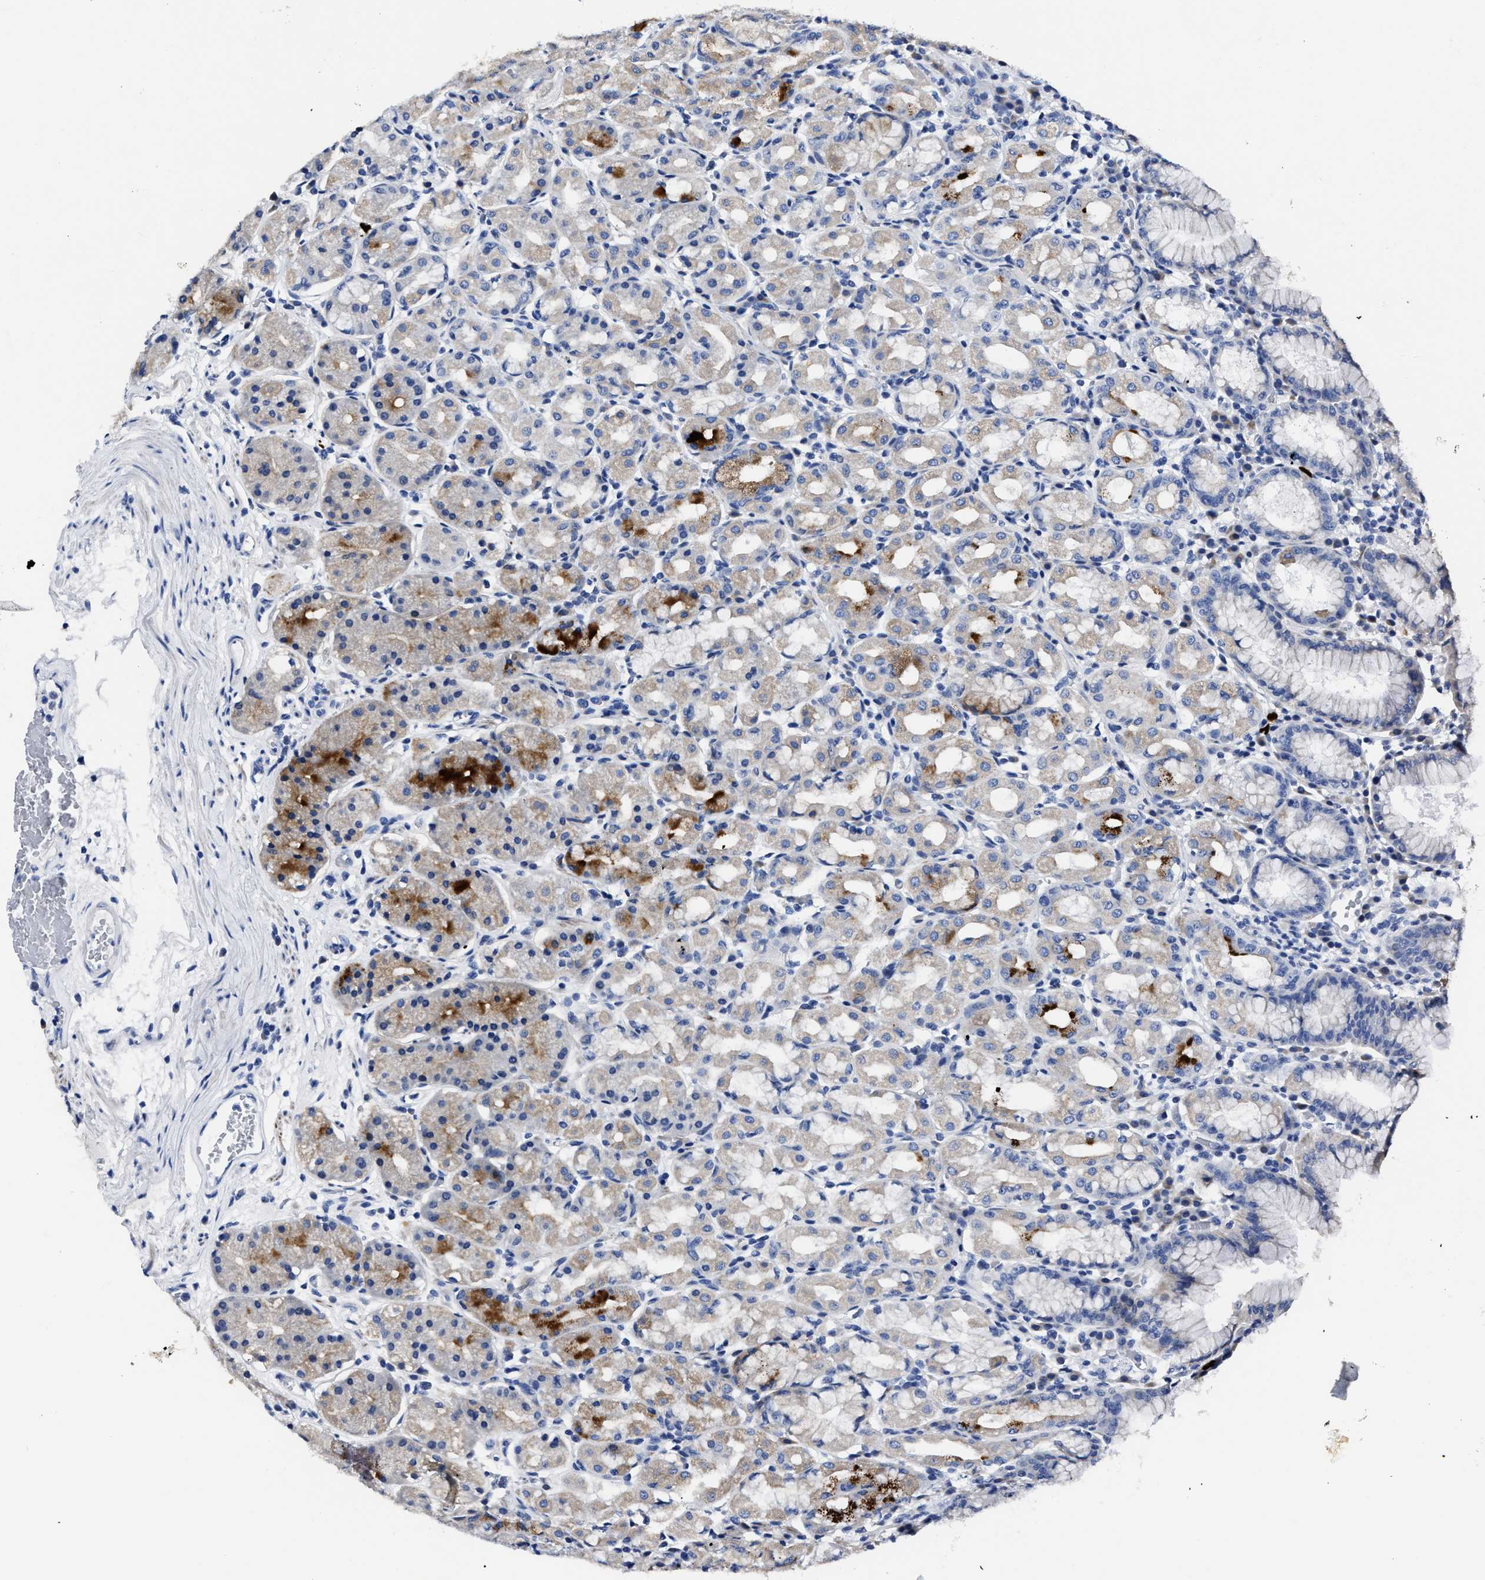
{"staining": {"intensity": "moderate", "quantity": "25%-75%", "location": "cytoplasmic/membranous"}, "tissue": "stomach", "cell_type": "Glandular cells", "image_type": "normal", "snomed": [{"axis": "morphology", "description": "Normal tissue, NOS"}, {"axis": "topography", "description": "Stomach"}, {"axis": "topography", "description": "Stomach, lower"}], "caption": "The photomicrograph displays a brown stain indicating the presence of a protein in the cytoplasmic/membranous of glandular cells in stomach. (Brightfield microscopy of DAB IHC at high magnification).", "gene": "MOV10L1", "patient": {"sex": "female", "age": 56}}